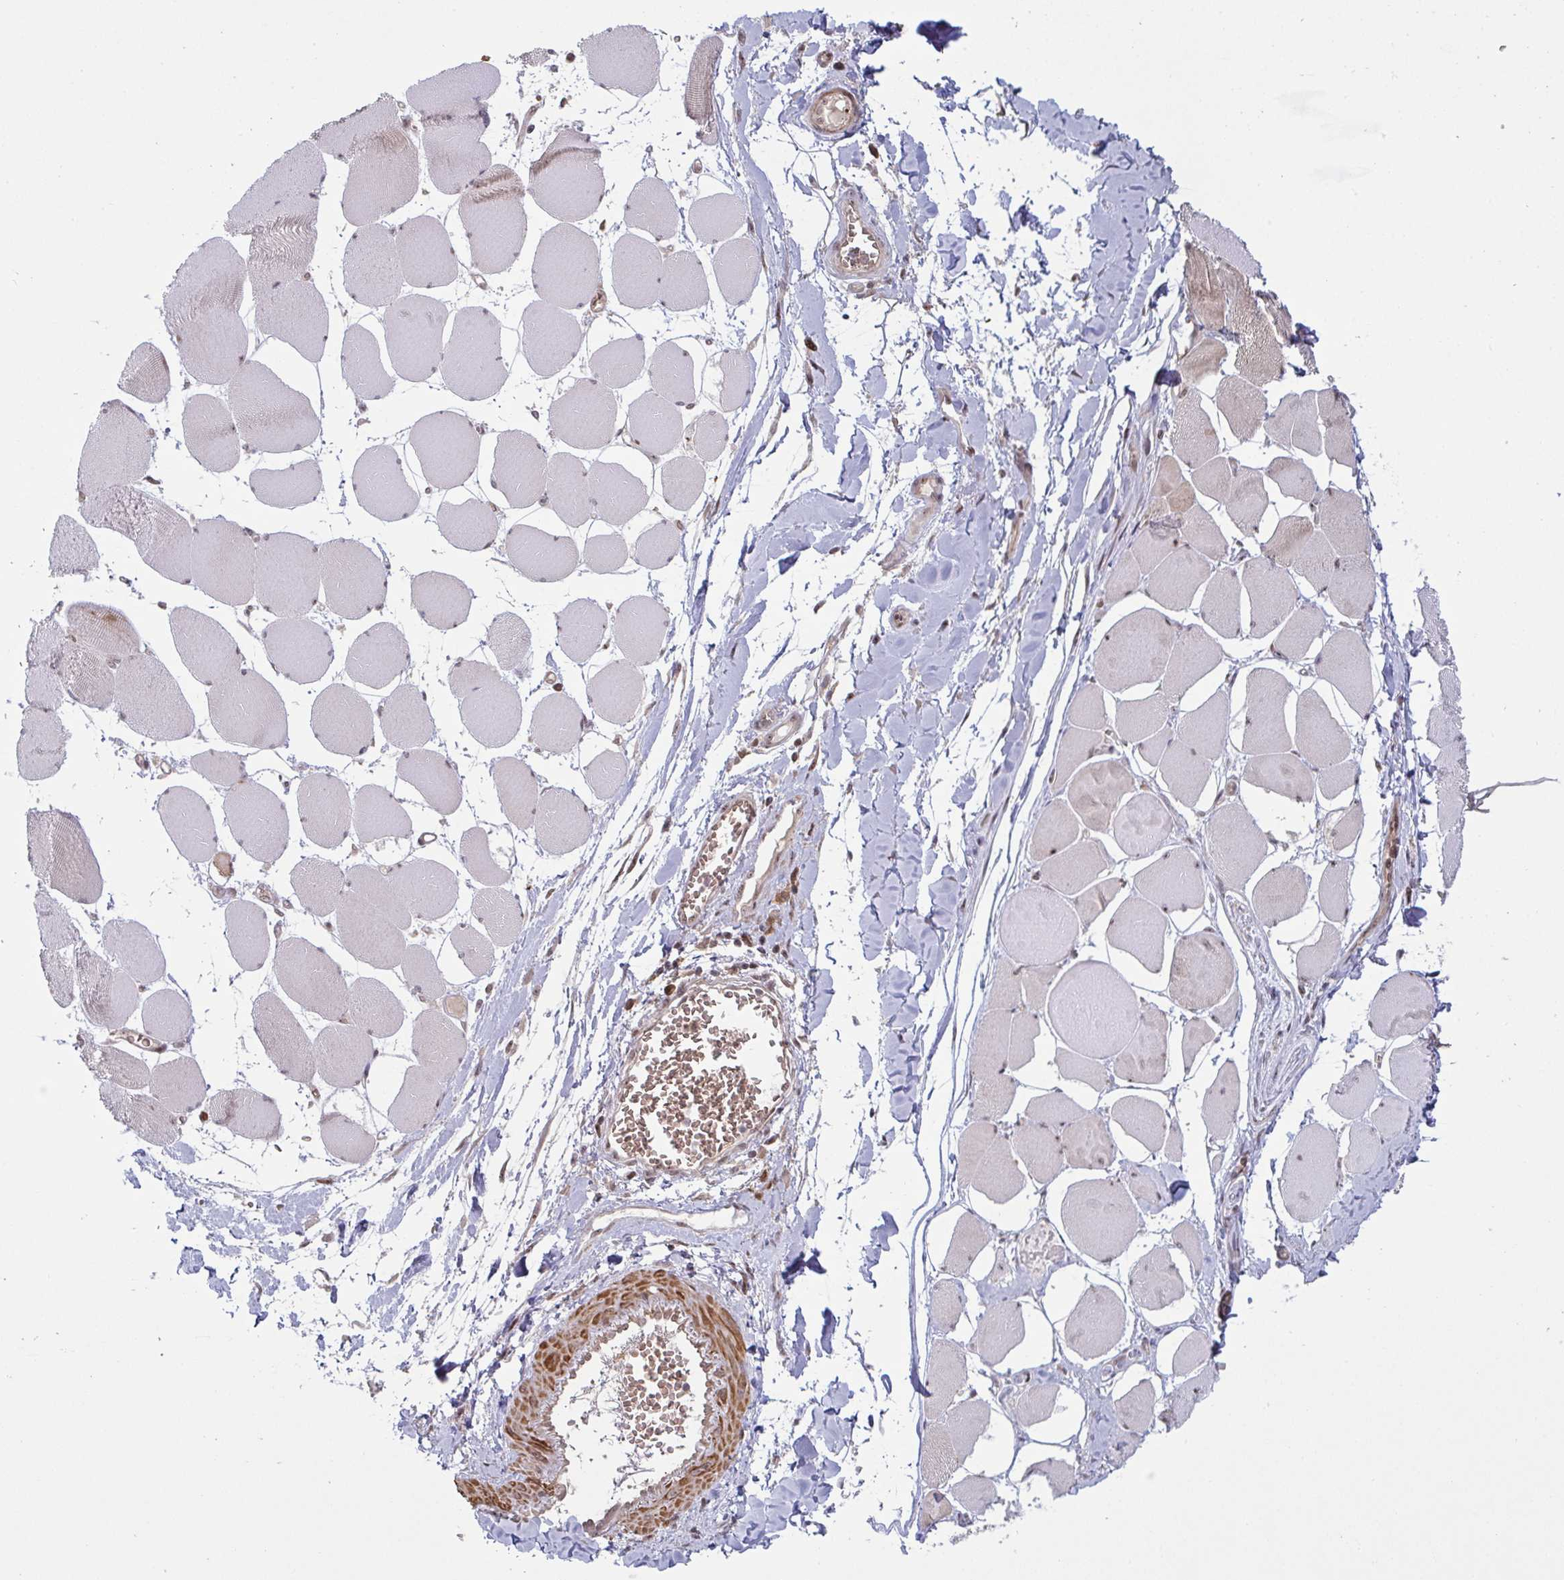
{"staining": {"intensity": "strong", "quantity": "<25%", "location": "cytoplasmic/membranous,nuclear"}, "tissue": "skeletal muscle", "cell_type": "Myocytes", "image_type": "normal", "snomed": [{"axis": "morphology", "description": "Normal tissue, NOS"}, {"axis": "topography", "description": "Skeletal muscle"}], "caption": "IHC image of unremarkable skeletal muscle: human skeletal muscle stained using IHC shows medium levels of strong protein expression localized specifically in the cytoplasmic/membranous,nuclear of myocytes, appearing as a cytoplasmic/membranous,nuclear brown color.", "gene": "NLRP13", "patient": {"sex": "female", "age": 75}}